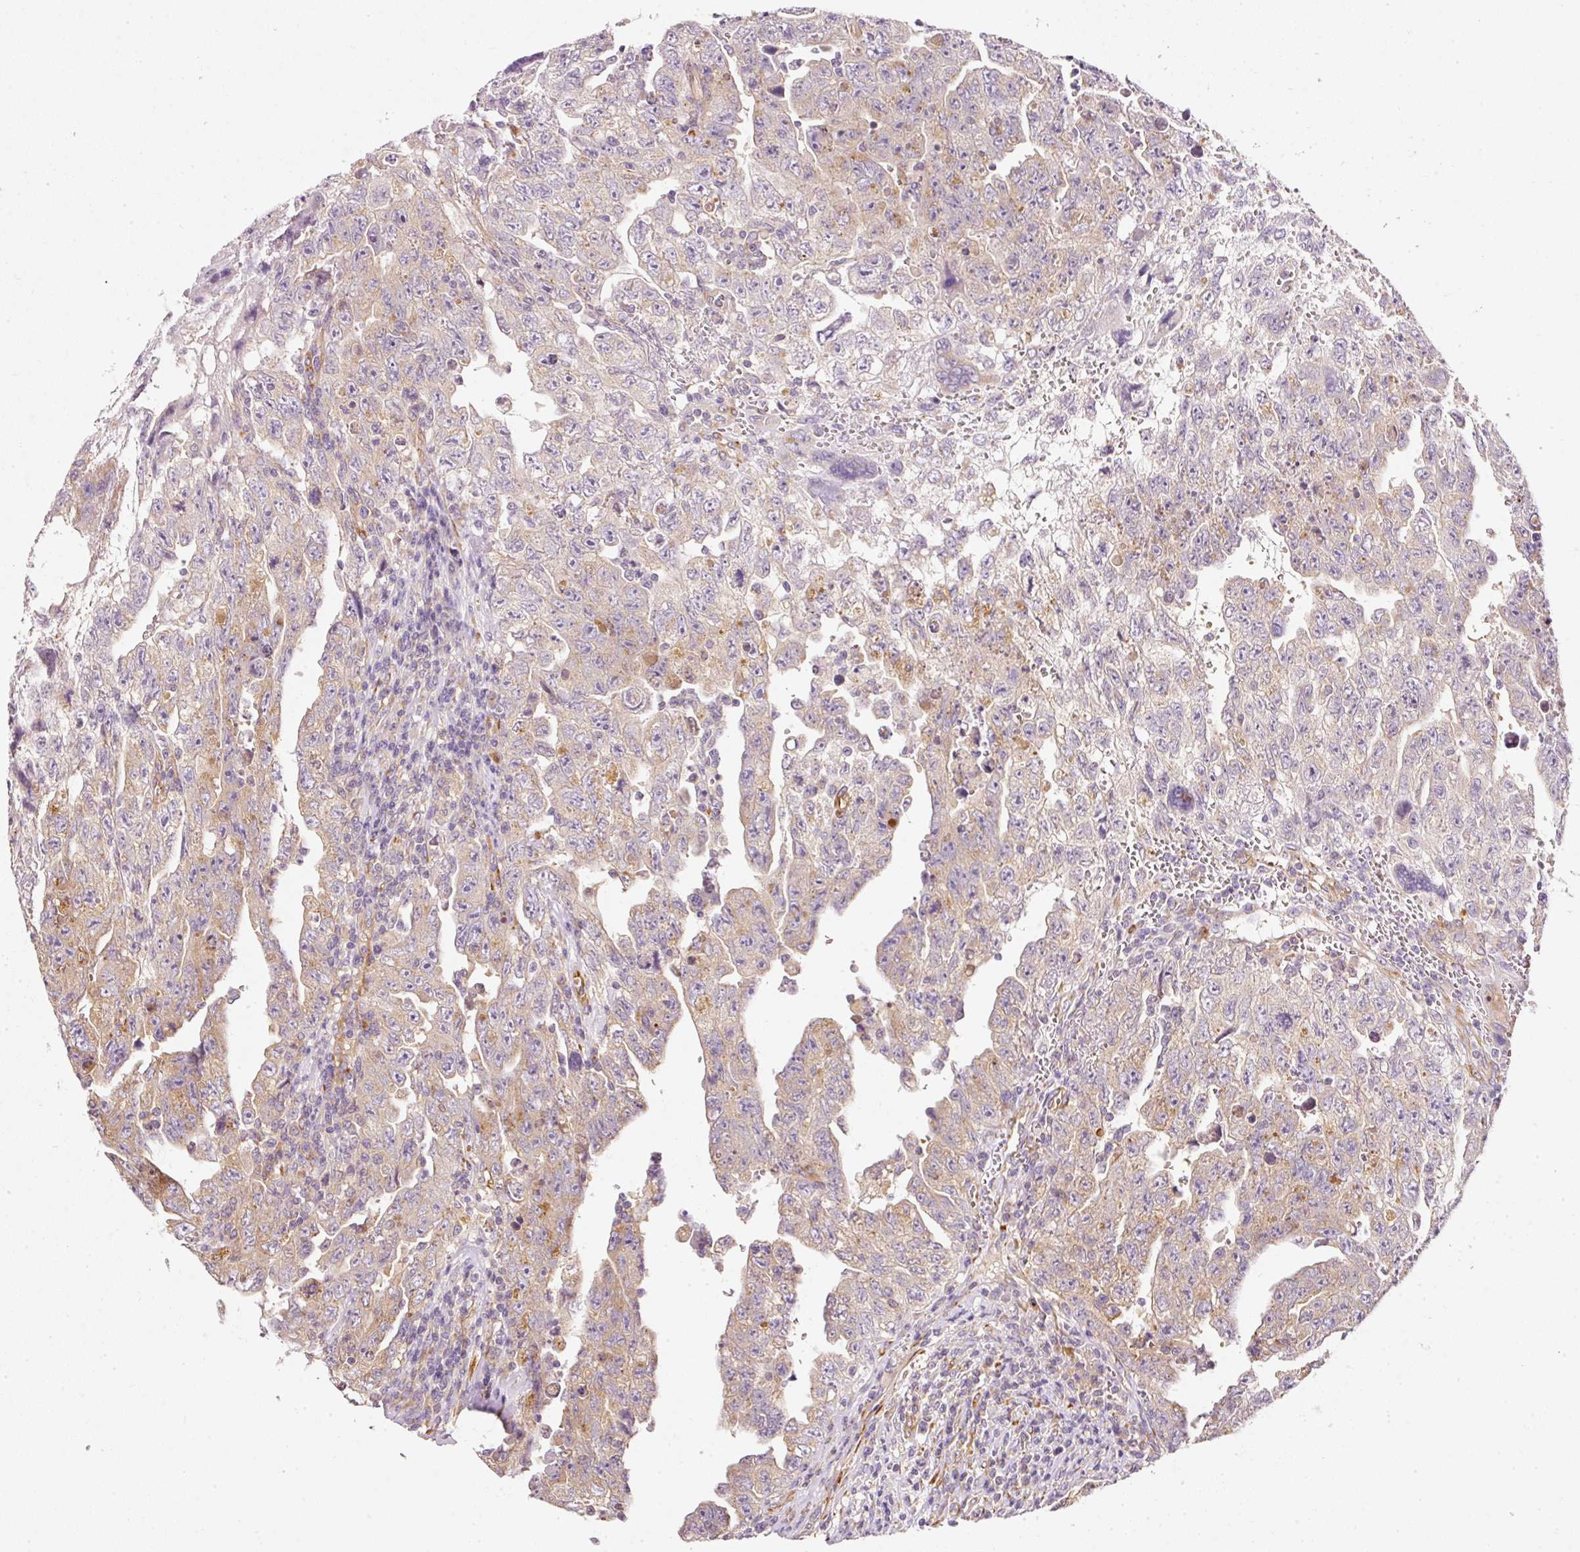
{"staining": {"intensity": "weak", "quantity": "25%-75%", "location": "cytoplasmic/membranous"}, "tissue": "testis cancer", "cell_type": "Tumor cells", "image_type": "cancer", "snomed": [{"axis": "morphology", "description": "Carcinoma, Embryonal, NOS"}, {"axis": "topography", "description": "Testis"}], "caption": "Testis embryonal carcinoma stained with DAB immunohistochemistry (IHC) displays low levels of weak cytoplasmic/membranous staining in approximately 25%-75% of tumor cells.", "gene": "RNF167", "patient": {"sex": "male", "age": 28}}